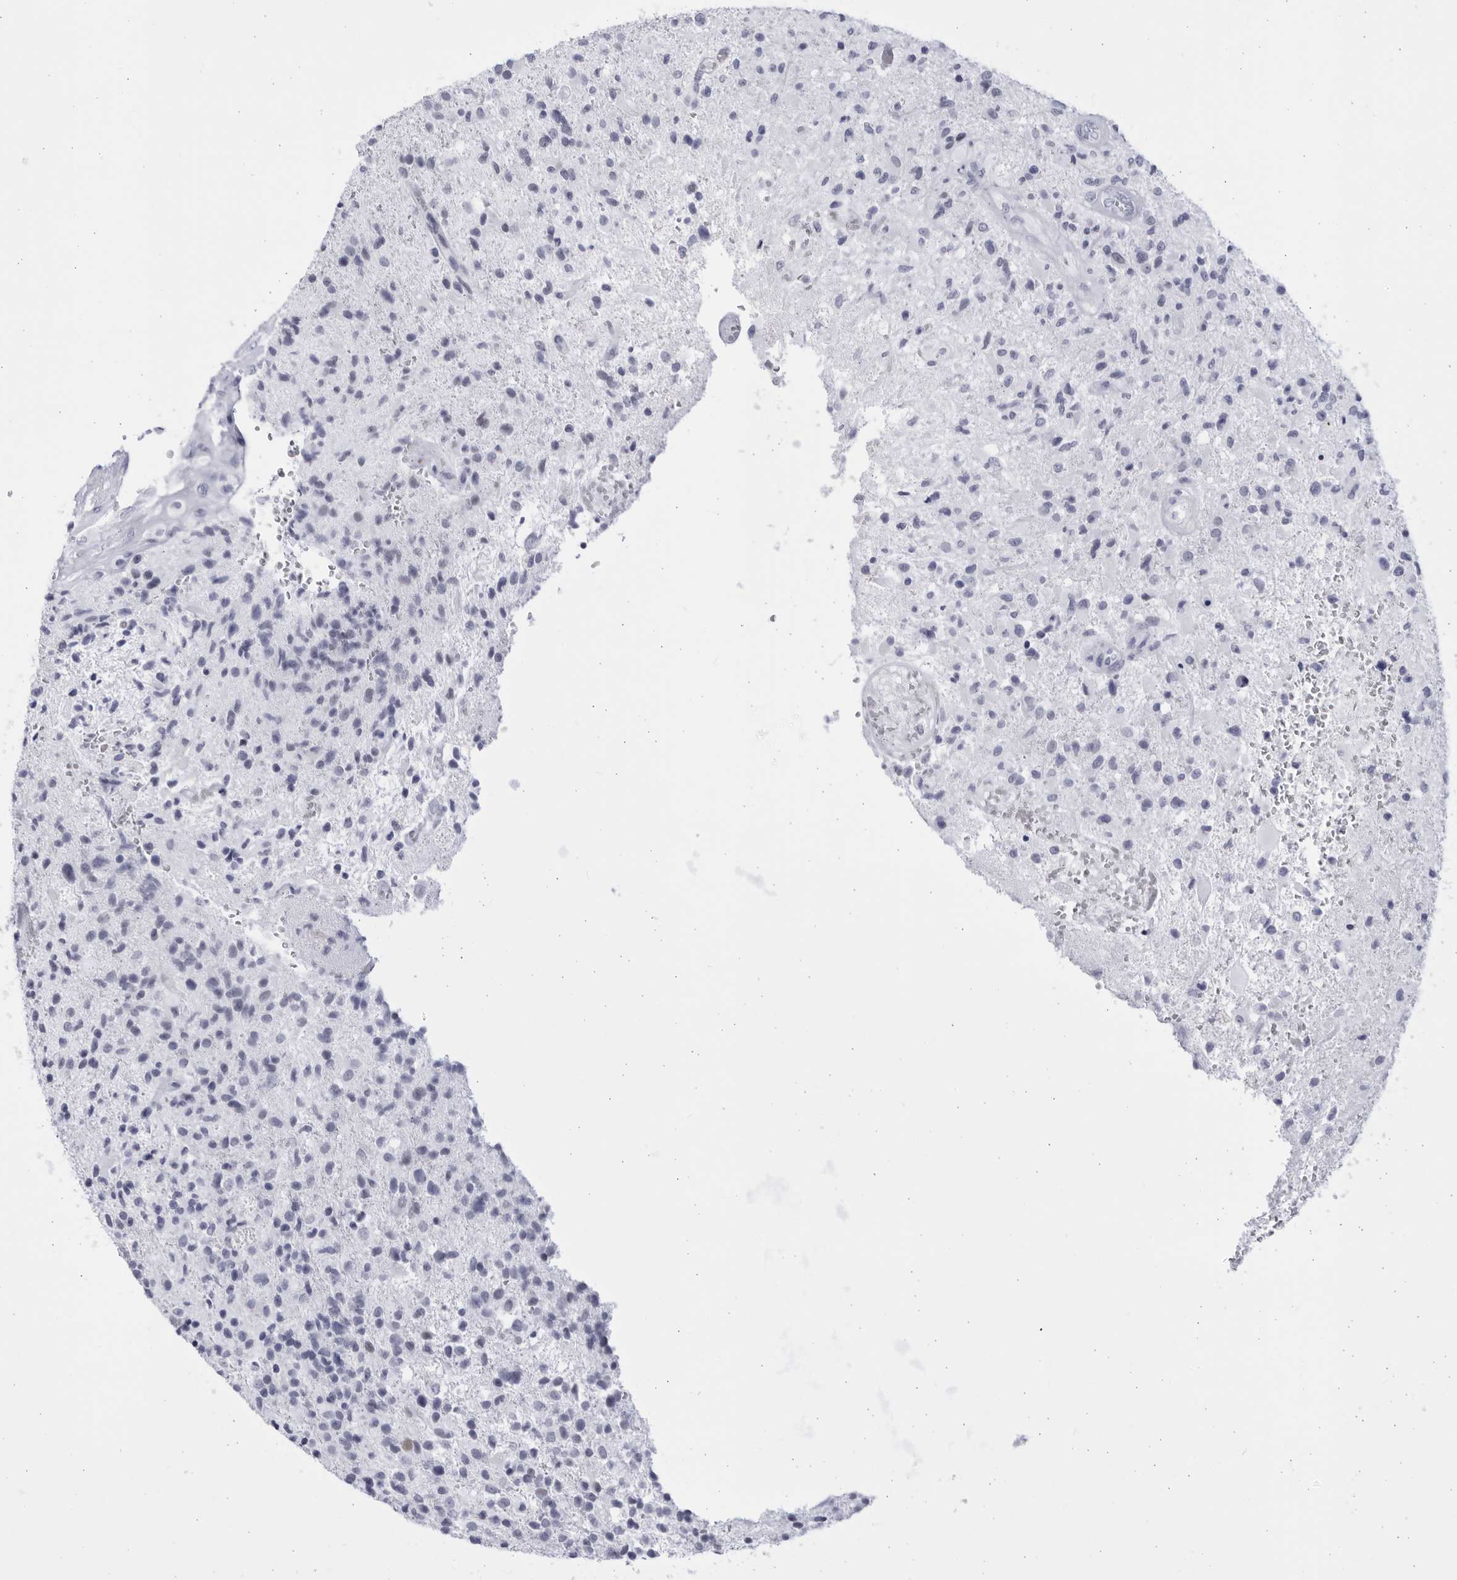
{"staining": {"intensity": "negative", "quantity": "none", "location": "none"}, "tissue": "glioma", "cell_type": "Tumor cells", "image_type": "cancer", "snomed": [{"axis": "morphology", "description": "Glioma, malignant, High grade"}, {"axis": "topography", "description": "Brain"}], "caption": "Glioma was stained to show a protein in brown. There is no significant expression in tumor cells.", "gene": "CCDC181", "patient": {"sex": "male", "age": 72}}